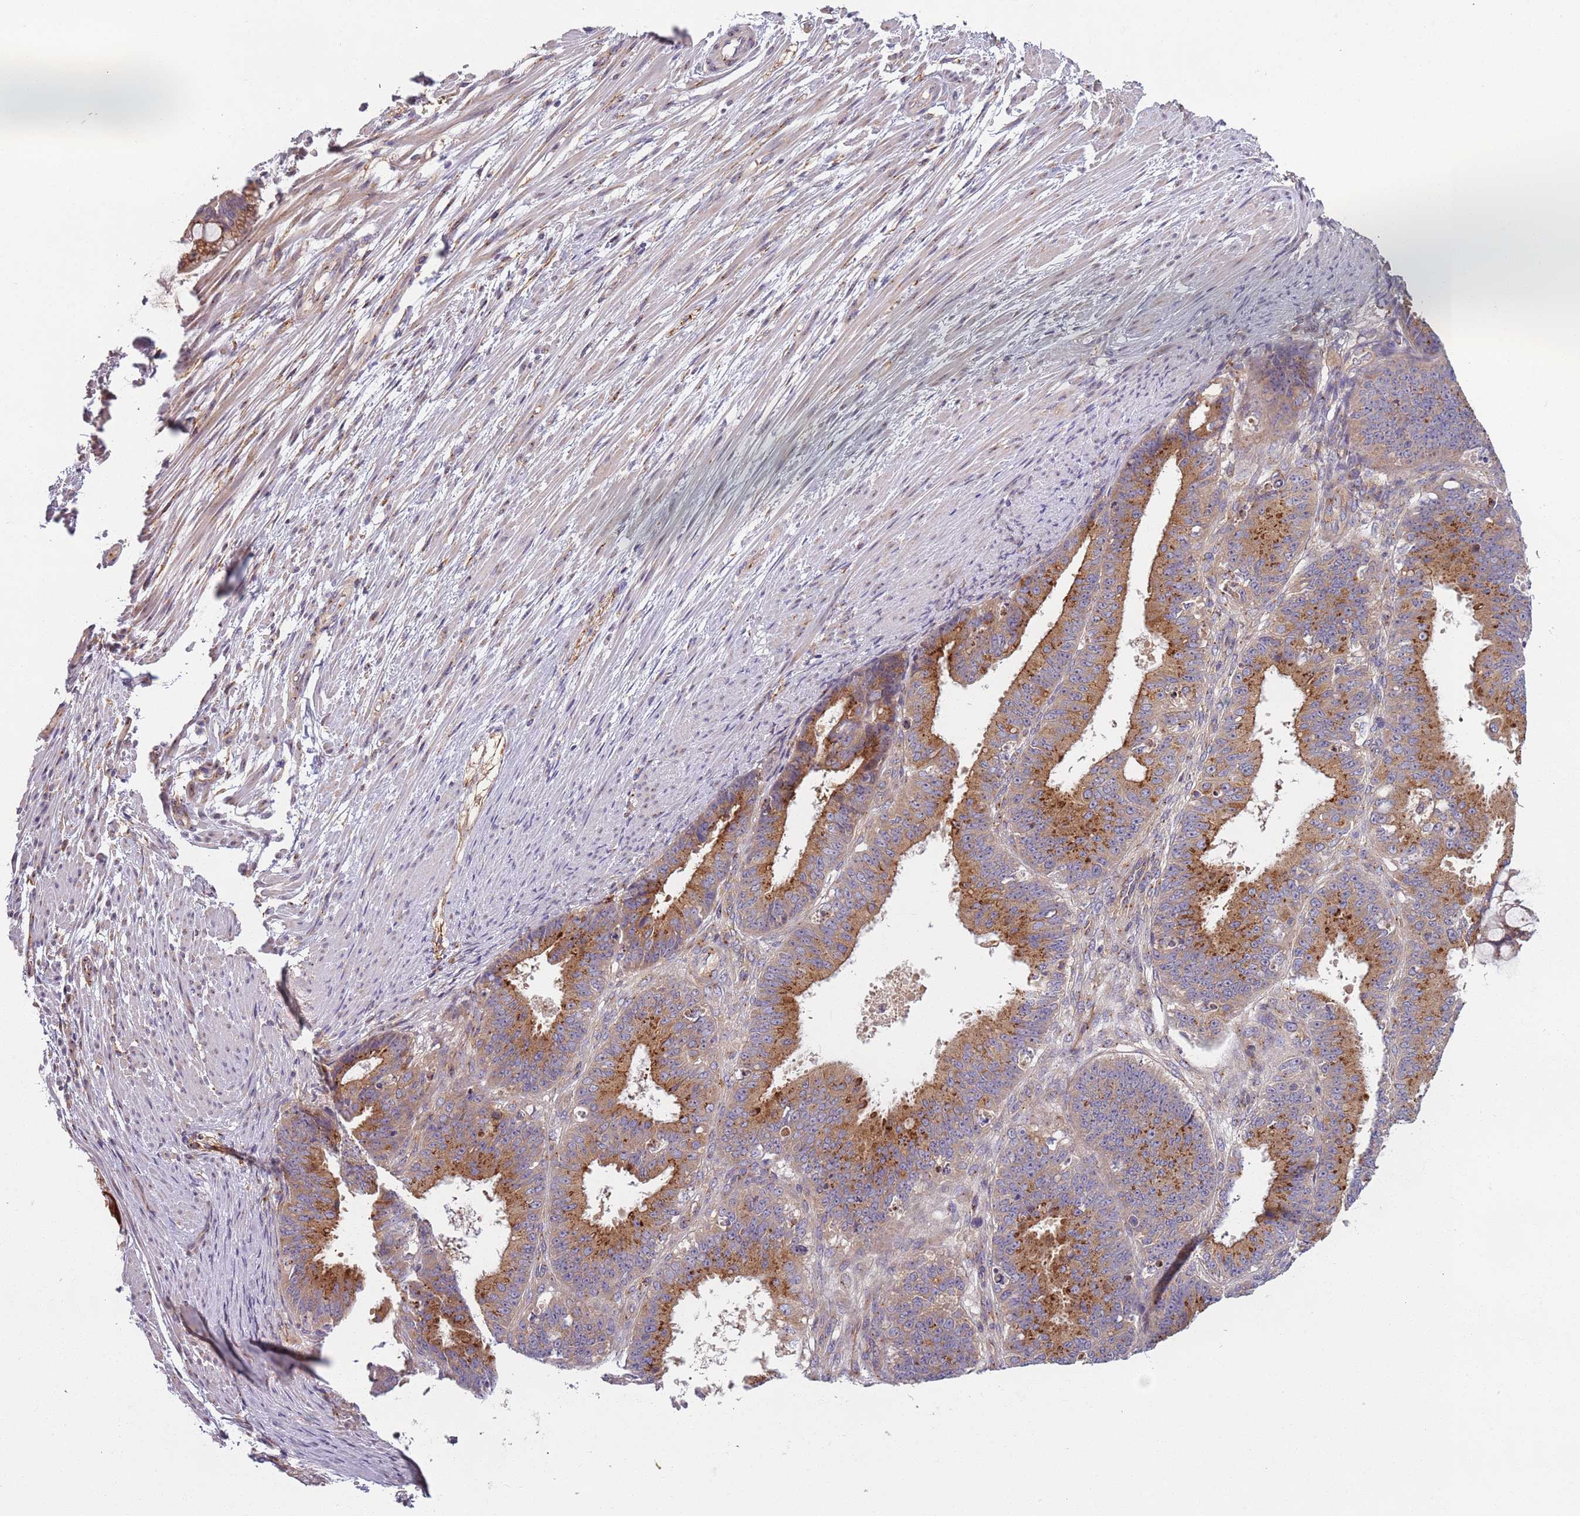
{"staining": {"intensity": "moderate", "quantity": ">75%", "location": "cytoplasmic/membranous"}, "tissue": "ovarian cancer", "cell_type": "Tumor cells", "image_type": "cancer", "snomed": [{"axis": "morphology", "description": "Carcinoma, endometroid"}, {"axis": "topography", "description": "Appendix"}, {"axis": "topography", "description": "Ovary"}], "caption": "This image demonstrates immunohistochemistry (IHC) staining of ovarian cancer, with medium moderate cytoplasmic/membranous staining in approximately >75% of tumor cells.", "gene": "AKTIP", "patient": {"sex": "female", "age": 42}}